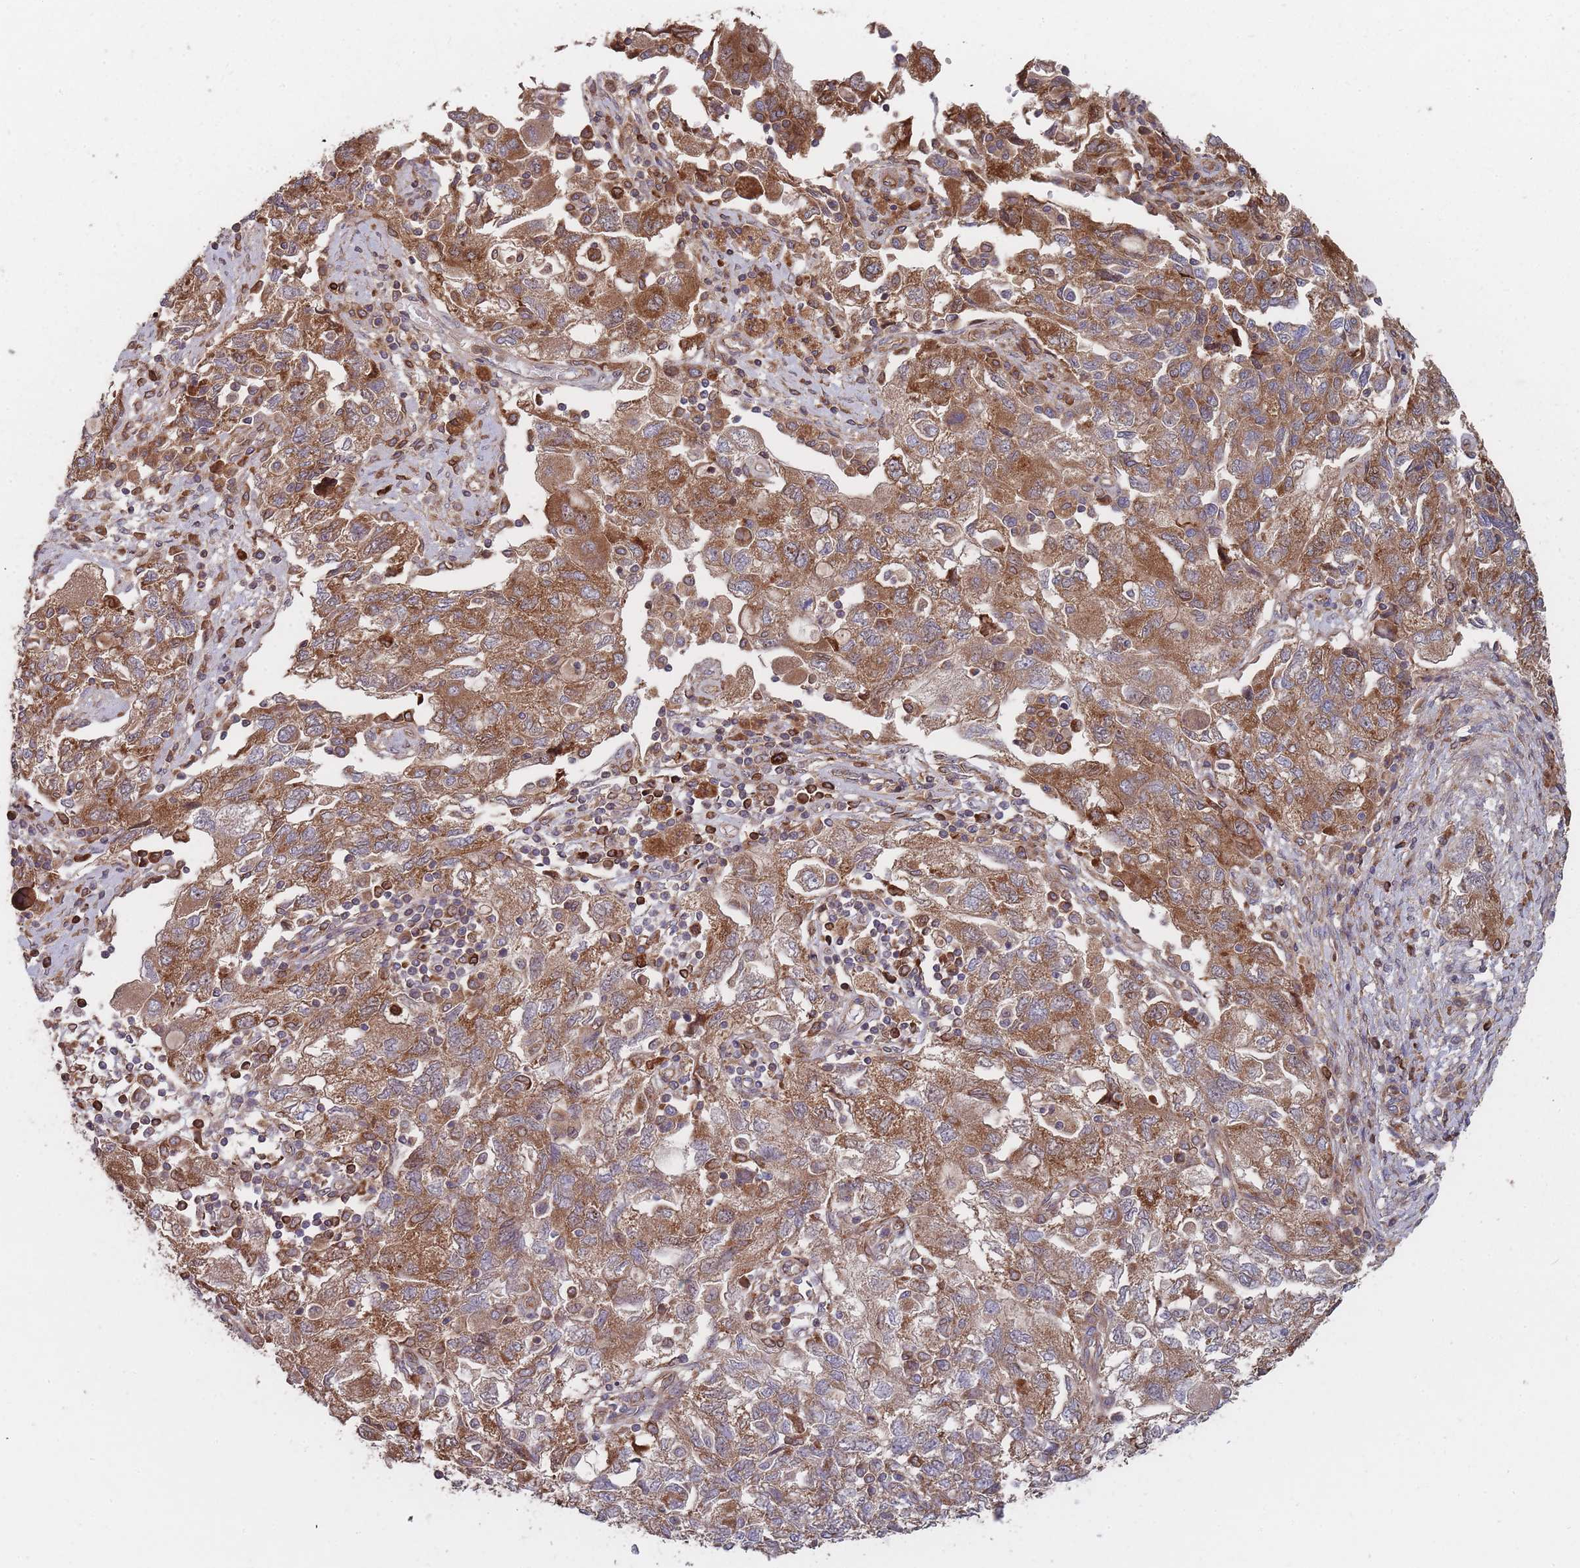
{"staining": {"intensity": "moderate", "quantity": ">75%", "location": "cytoplasmic/membranous"}, "tissue": "ovarian cancer", "cell_type": "Tumor cells", "image_type": "cancer", "snomed": [{"axis": "morphology", "description": "Carcinoma, NOS"}, {"axis": "morphology", "description": "Cystadenocarcinoma, serous, NOS"}, {"axis": "topography", "description": "Ovary"}], "caption": "Immunohistochemistry staining of carcinoma (ovarian), which reveals medium levels of moderate cytoplasmic/membranous expression in approximately >75% of tumor cells indicating moderate cytoplasmic/membranous protein expression. The staining was performed using DAB (3,3'-diaminobenzidine) (brown) for protein detection and nuclei were counterstained in hematoxylin (blue).", "gene": "THSD7B", "patient": {"sex": "female", "age": 69}}